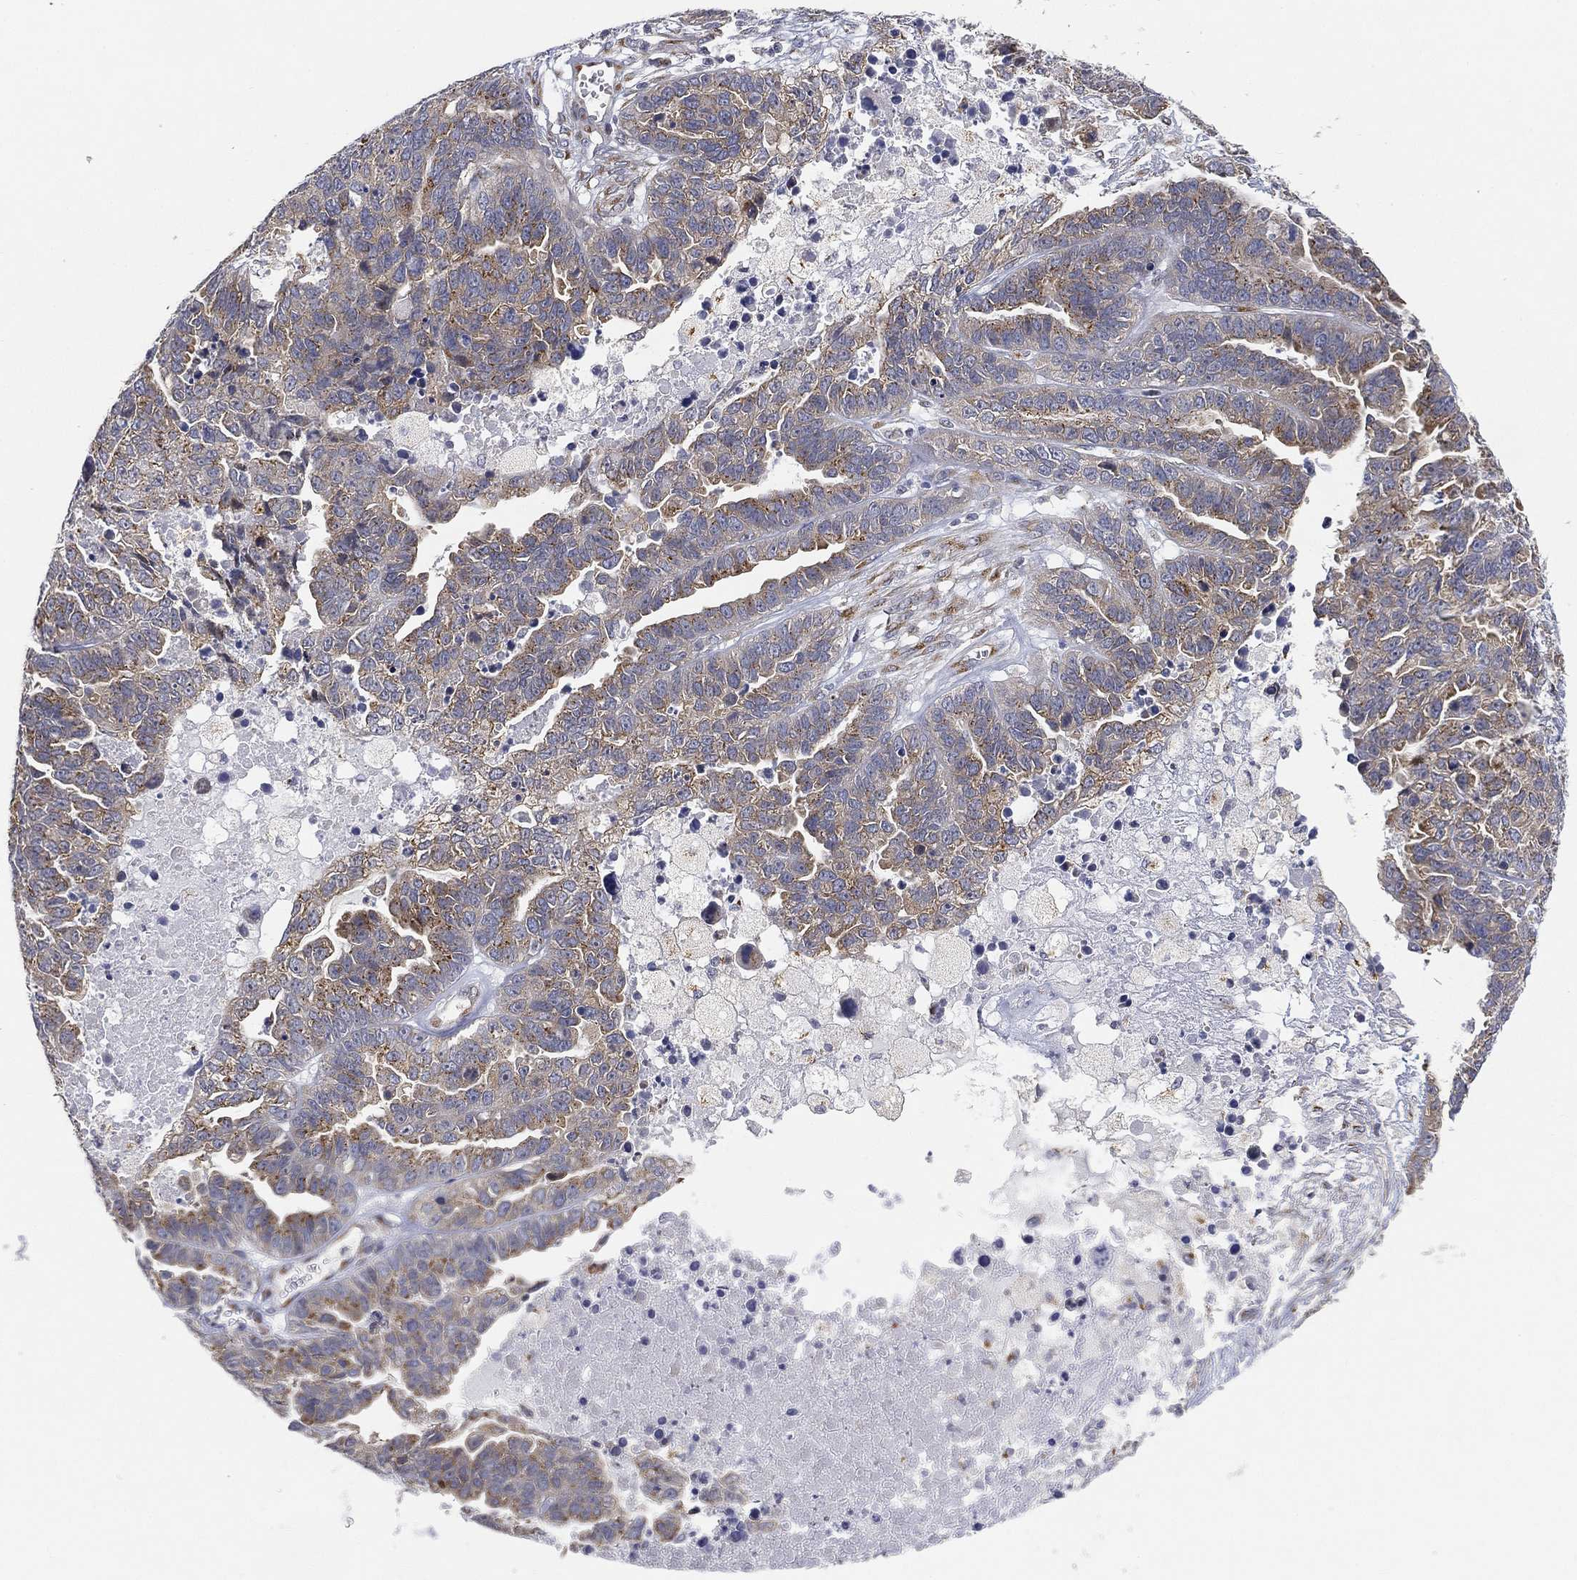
{"staining": {"intensity": "moderate", "quantity": "25%-75%", "location": "cytoplasmic/membranous"}, "tissue": "ovarian cancer", "cell_type": "Tumor cells", "image_type": "cancer", "snomed": [{"axis": "morphology", "description": "Cystadenocarcinoma, serous, NOS"}, {"axis": "topography", "description": "Ovary"}], "caption": "DAB (3,3'-diaminobenzidine) immunohistochemical staining of ovarian cancer demonstrates moderate cytoplasmic/membranous protein expression in approximately 25%-75% of tumor cells.", "gene": "TICAM1", "patient": {"sex": "female", "age": 87}}